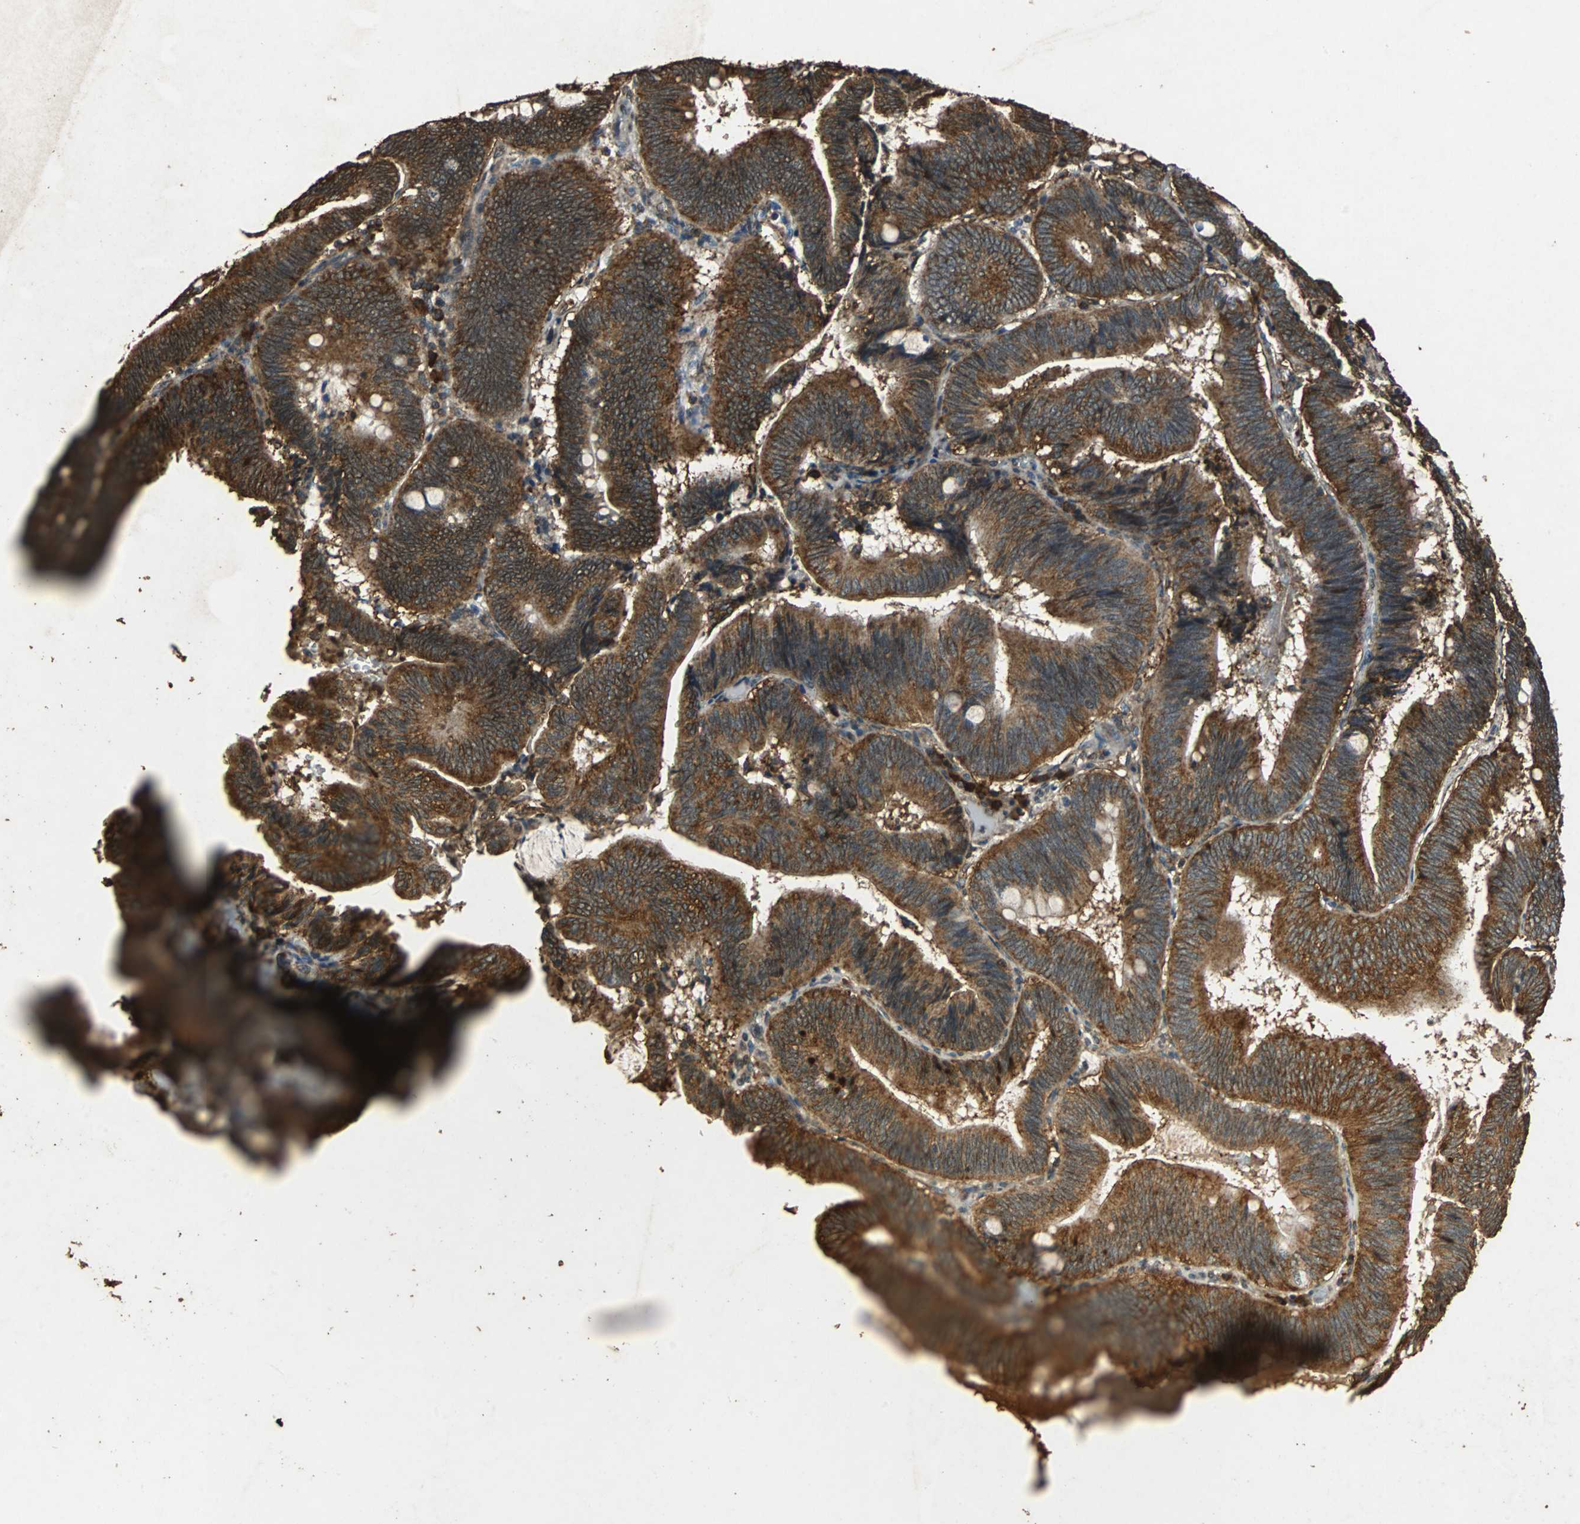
{"staining": {"intensity": "strong", "quantity": ">75%", "location": "cytoplasmic/membranous"}, "tissue": "pancreatic cancer", "cell_type": "Tumor cells", "image_type": "cancer", "snomed": [{"axis": "morphology", "description": "Adenocarcinoma, NOS"}, {"axis": "topography", "description": "Pancreas"}], "caption": "Strong cytoplasmic/membranous protein staining is seen in approximately >75% of tumor cells in pancreatic adenocarcinoma.", "gene": "NAA10", "patient": {"sex": "male", "age": 82}}